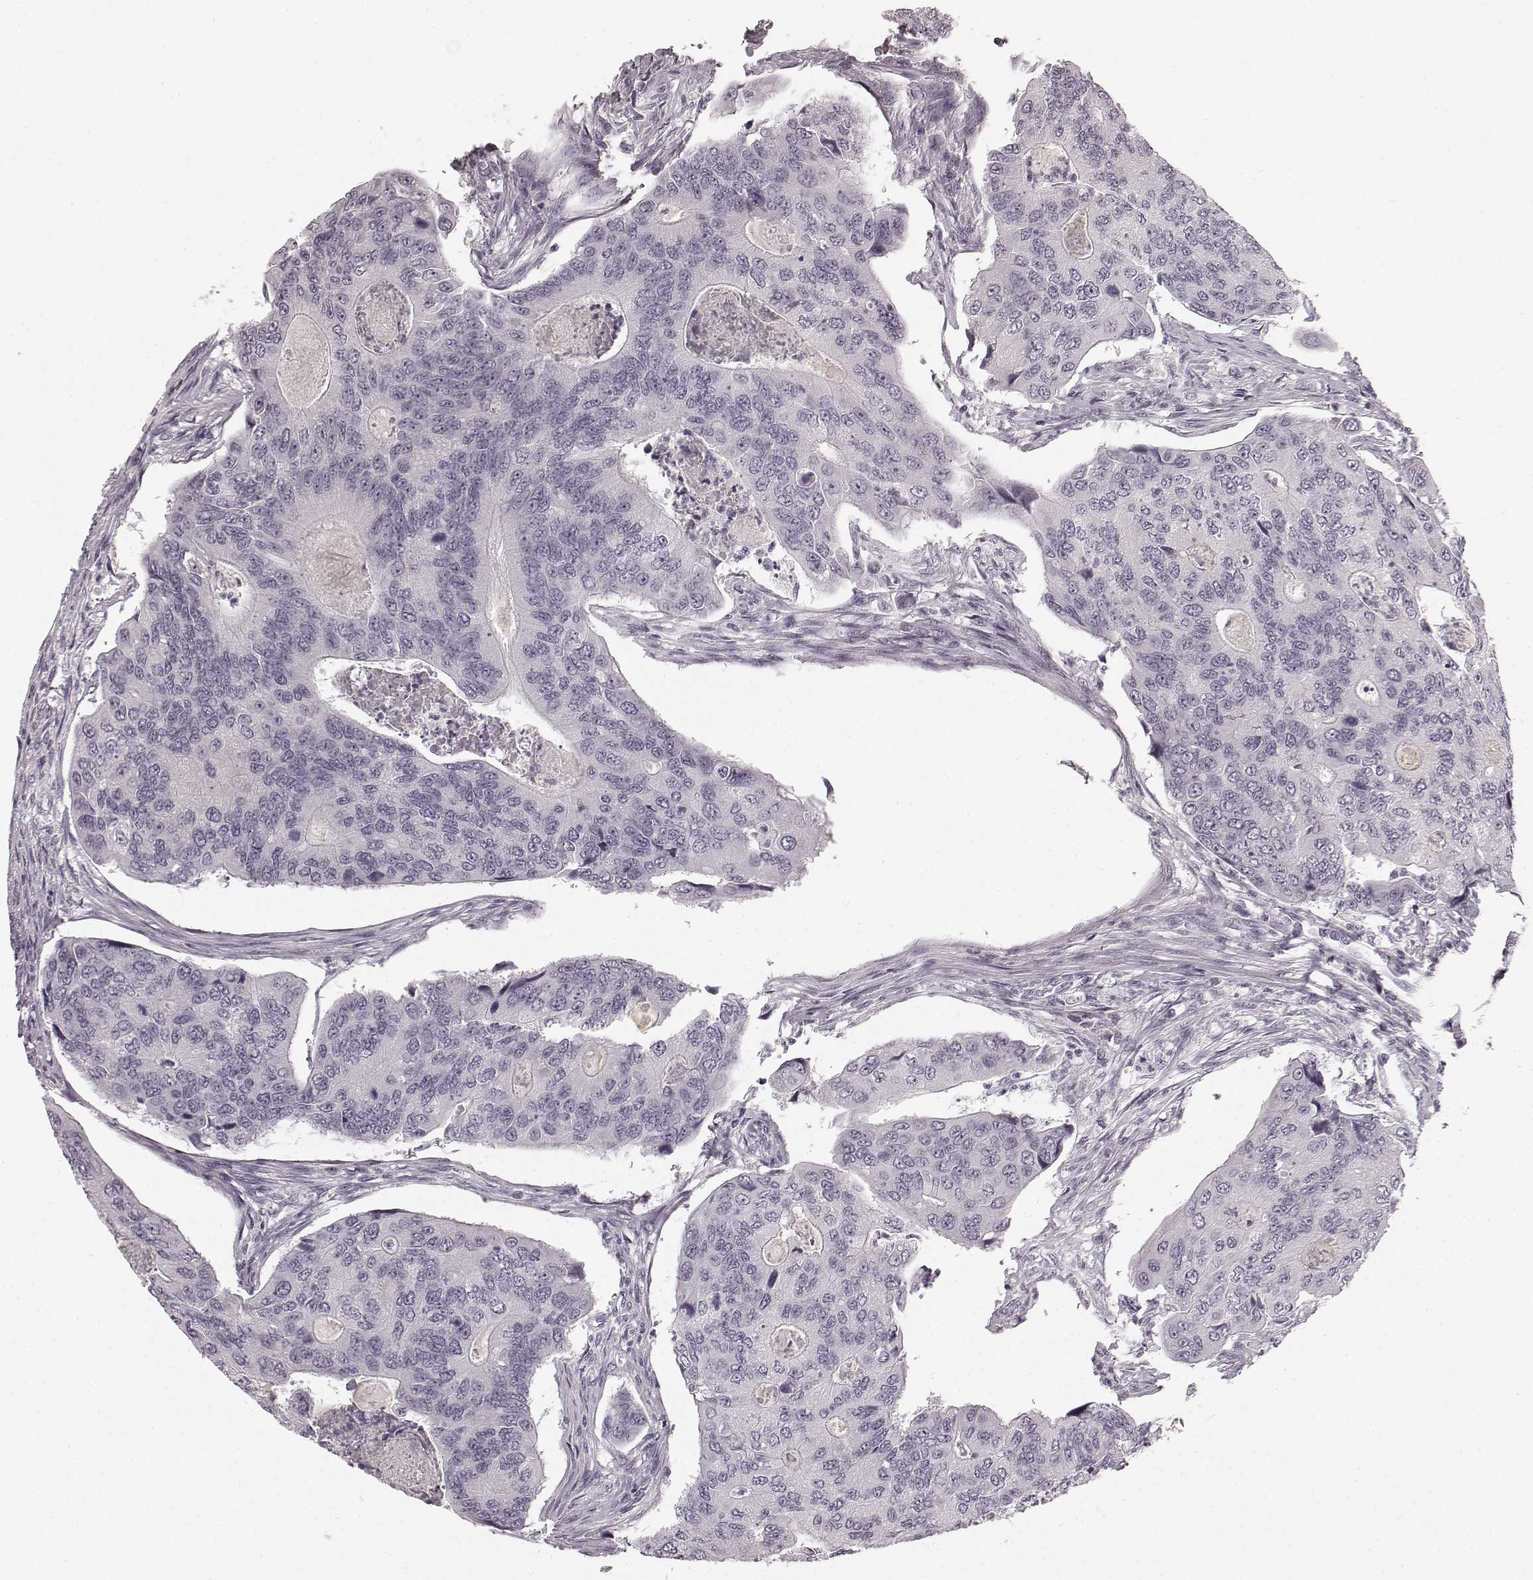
{"staining": {"intensity": "negative", "quantity": "none", "location": "none"}, "tissue": "colorectal cancer", "cell_type": "Tumor cells", "image_type": "cancer", "snomed": [{"axis": "morphology", "description": "Adenocarcinoma, NOS"}, {"axis": "topography", "description": "Colon"}], "caption": "Adenocarcinoma (colorectal) was stained to show a protein in brown. There is no significant staining in tumor cells.", "gene": "TMPRSS15", "patient": {"sex": "female", "age": 67}}